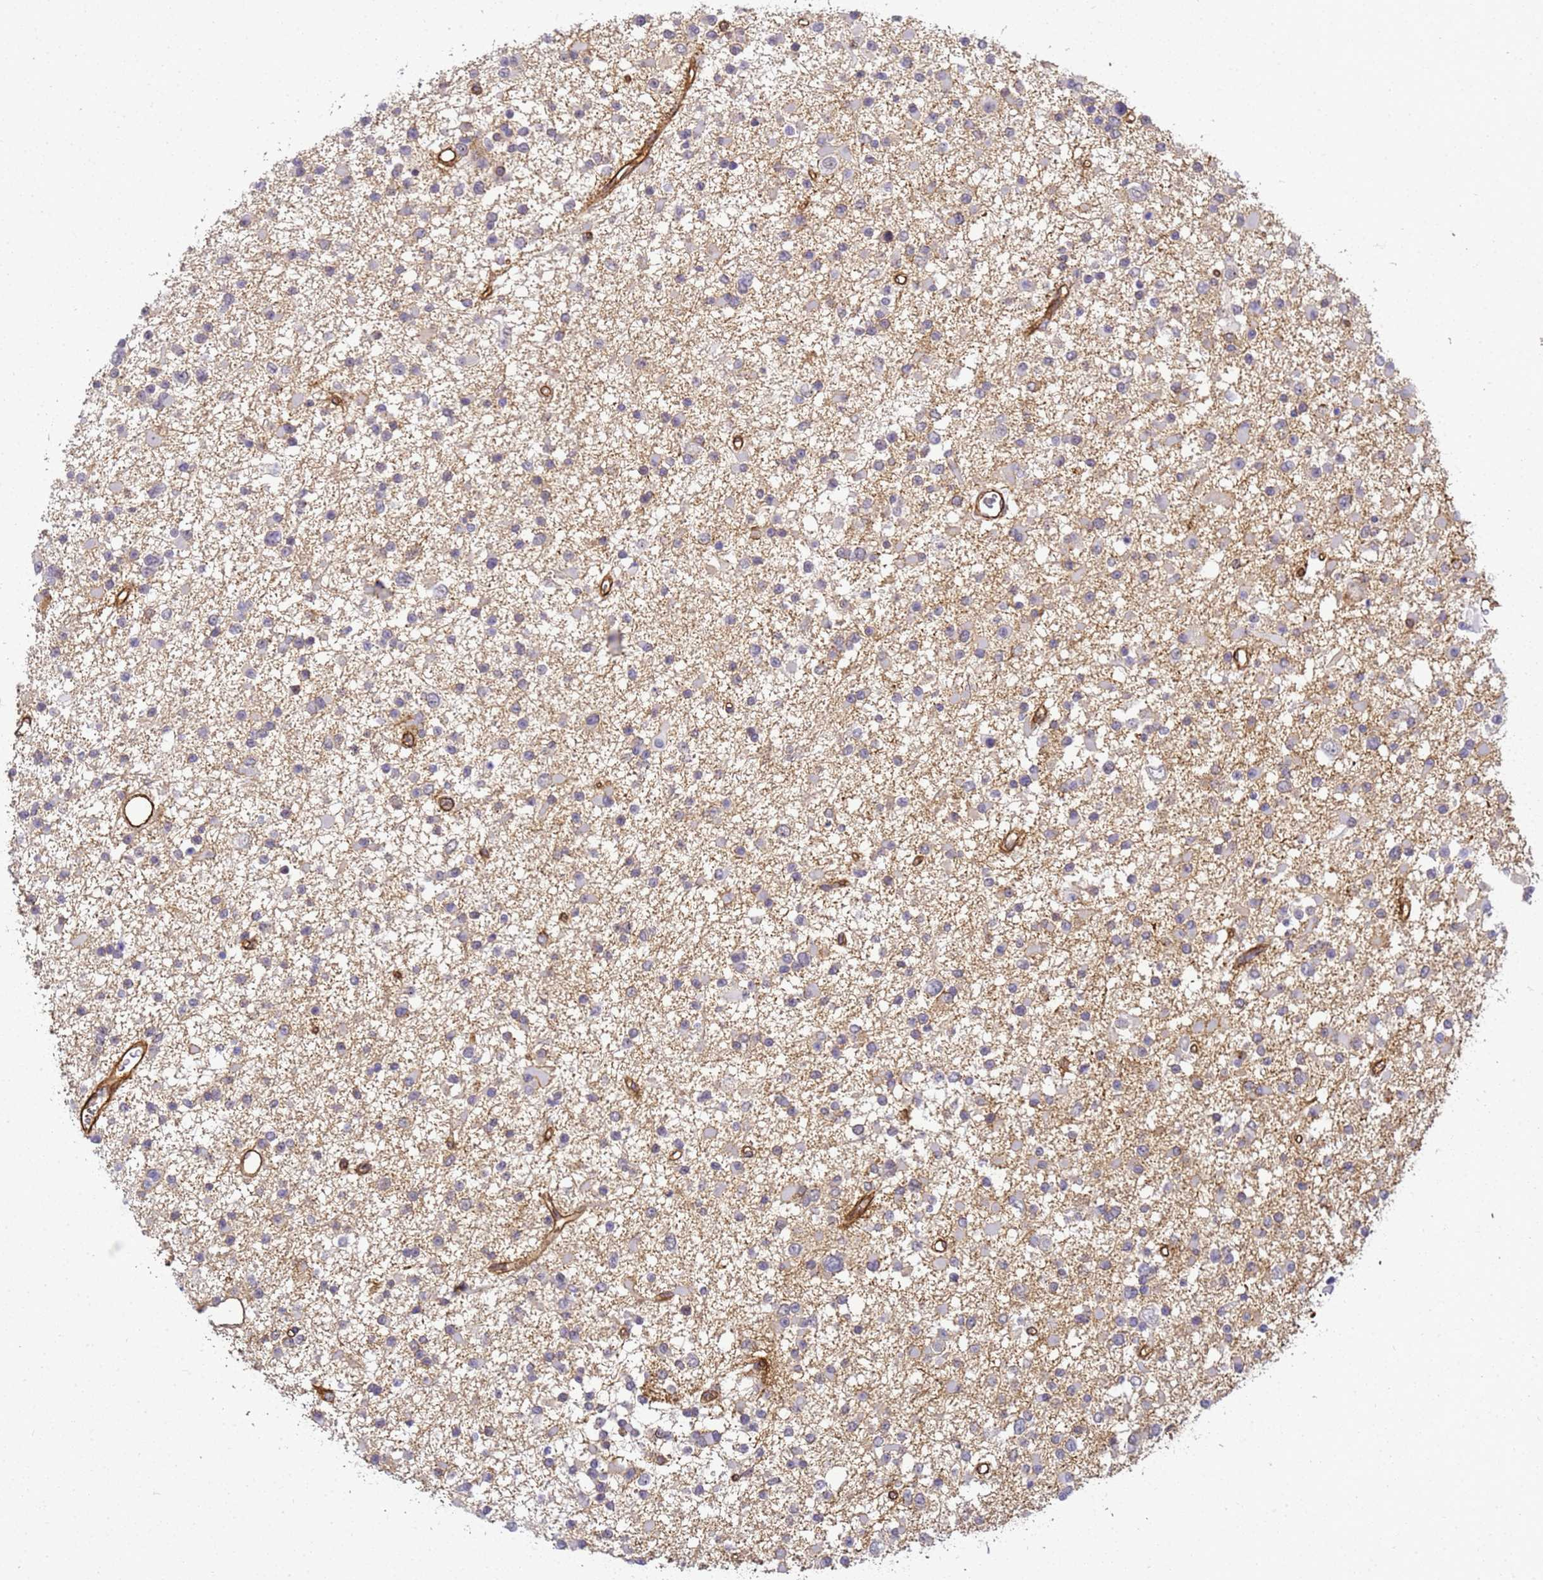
{"staining": {"intensity": "negative", "quantity": "none", "location": "none"}, "tissue": "glioma", "cell_type": "Tumor cells", "image_type": "cancer", "snomed": [{"axis": "morphology", "description": "Glioma, malignant, Low grade"}, {"axis": "topography", "description": "Brain"}], "caption": "Micrograph shows no protein staining in tumor cells of malignant low-grade glioma tissue. Brightfield microscopy of IHC stained with DAB (brown) and hematoxylin (blue), captured at high magnification.", "gene": "GON4L", "patient": {"sex": "female", "age": 22}}